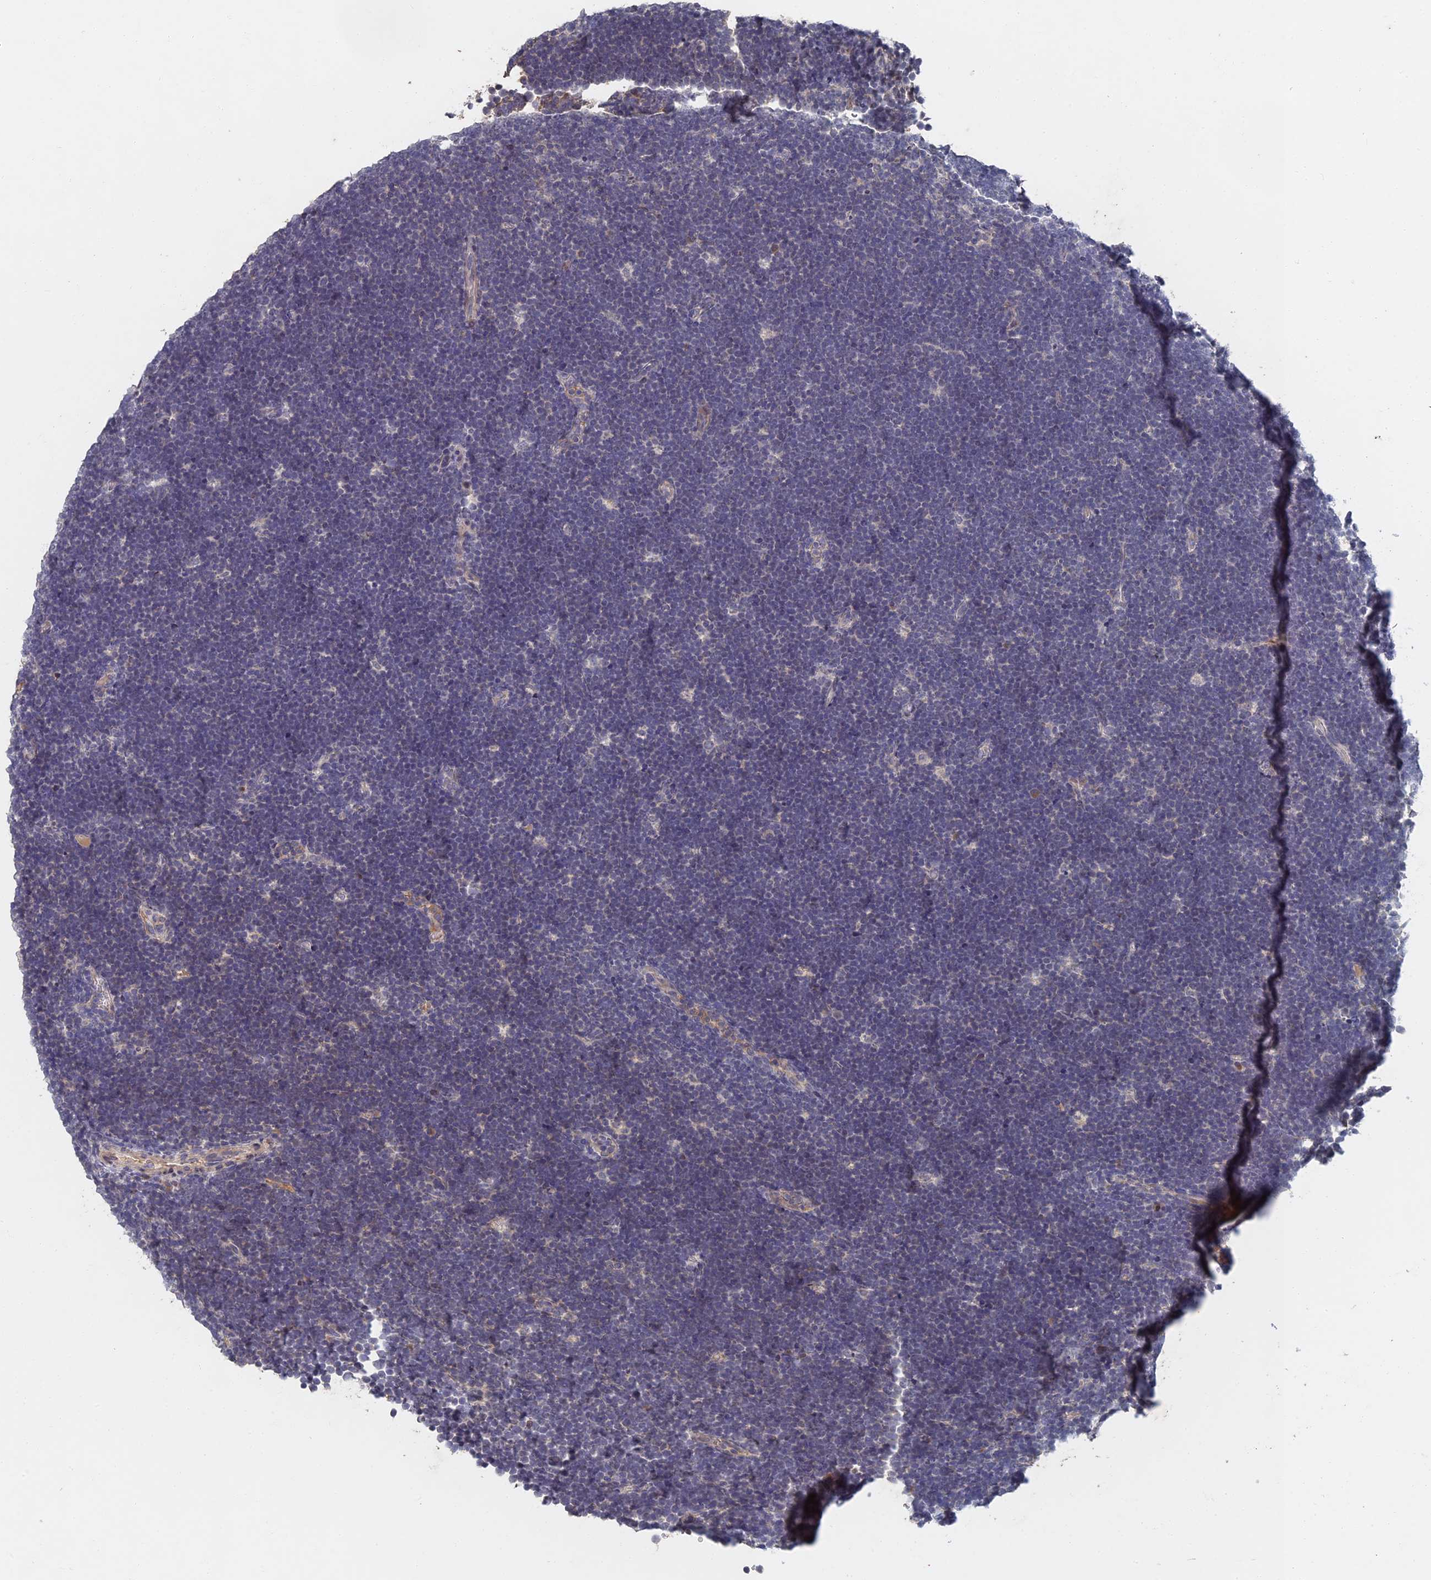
{"staining": {"intensity": "negative", "quantity": "none", "location": "none"}, "tissue": "lymphoma", "cell_type": "Tumor cells", "image_type": "cancer", "snomed": [{"axis": "morphology", "description": "Malignant lymphoma, non-Hodgkin's type, High grade"}, {"axis": "topography", "description": "Lymph node"}], "caption": "Human malignant lymphoma, non-Hodgkin's type (high-grade) stained for a protein using IHC shows no staining in tumor cells.", "gene": "GNA15", "patient": {"sex": "male", "age": 13}}